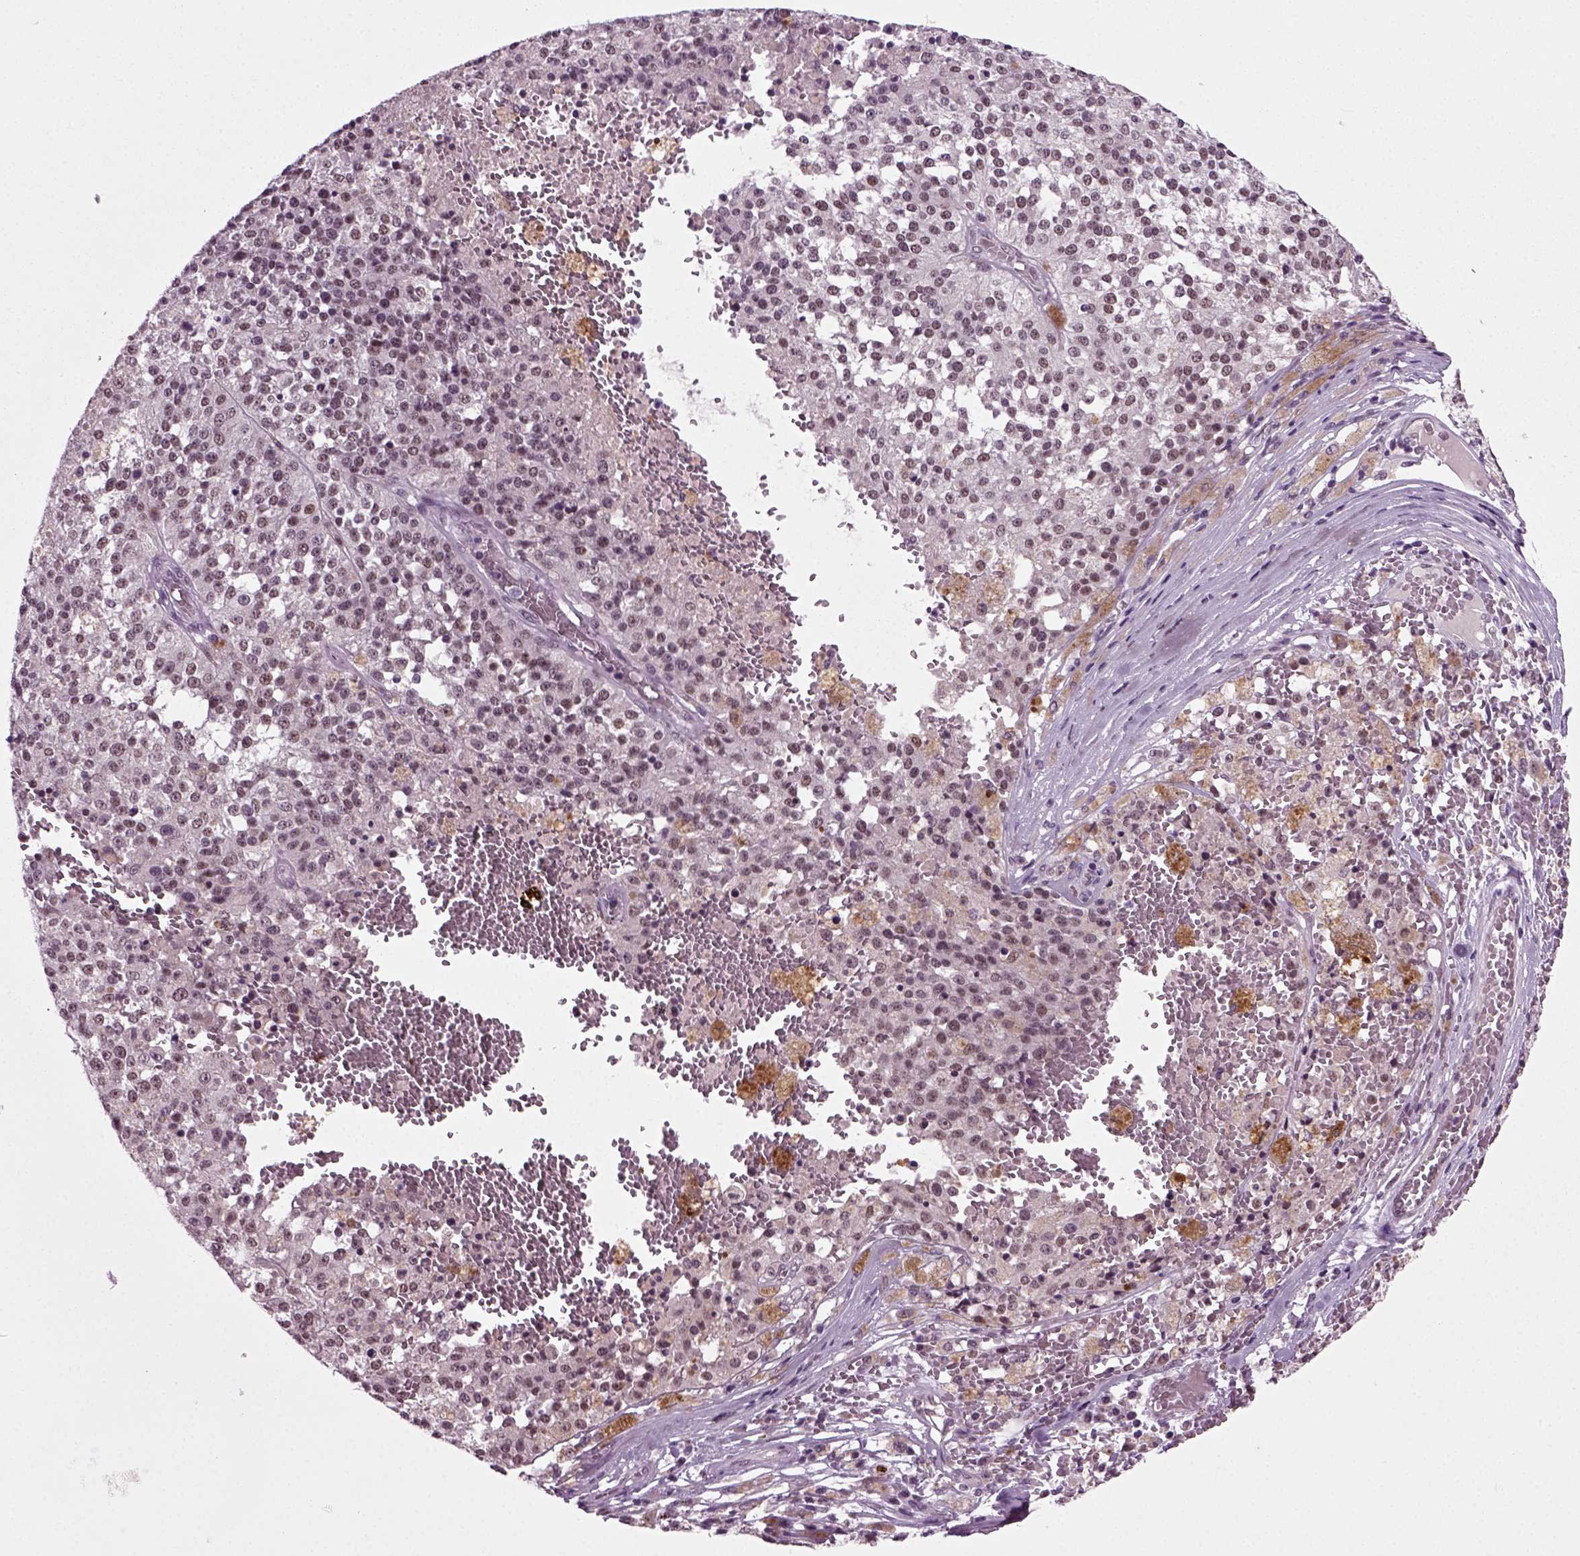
{"staining": {"intensity": "moderate", "quantity": "<25%", "location": "nuclear"}, "tissue": "melanoma", "cell_type": "Tumor cells", "image_type": "cancer", "snomed": [{"axis": "morphology", "description": "Malignant melanoma, Metastatic site"}, {"axis": "topography", "description": "Lymph node"}], "caption": "Immunohistochemistry (DAB (3,3'-diaminobenzidine)) staining of melanoma shows moderate nuclear protein expression in approximately <25% of tumor cells.", "gene": "RCOR3", "patient": {"sex": "female", "age": 64}}